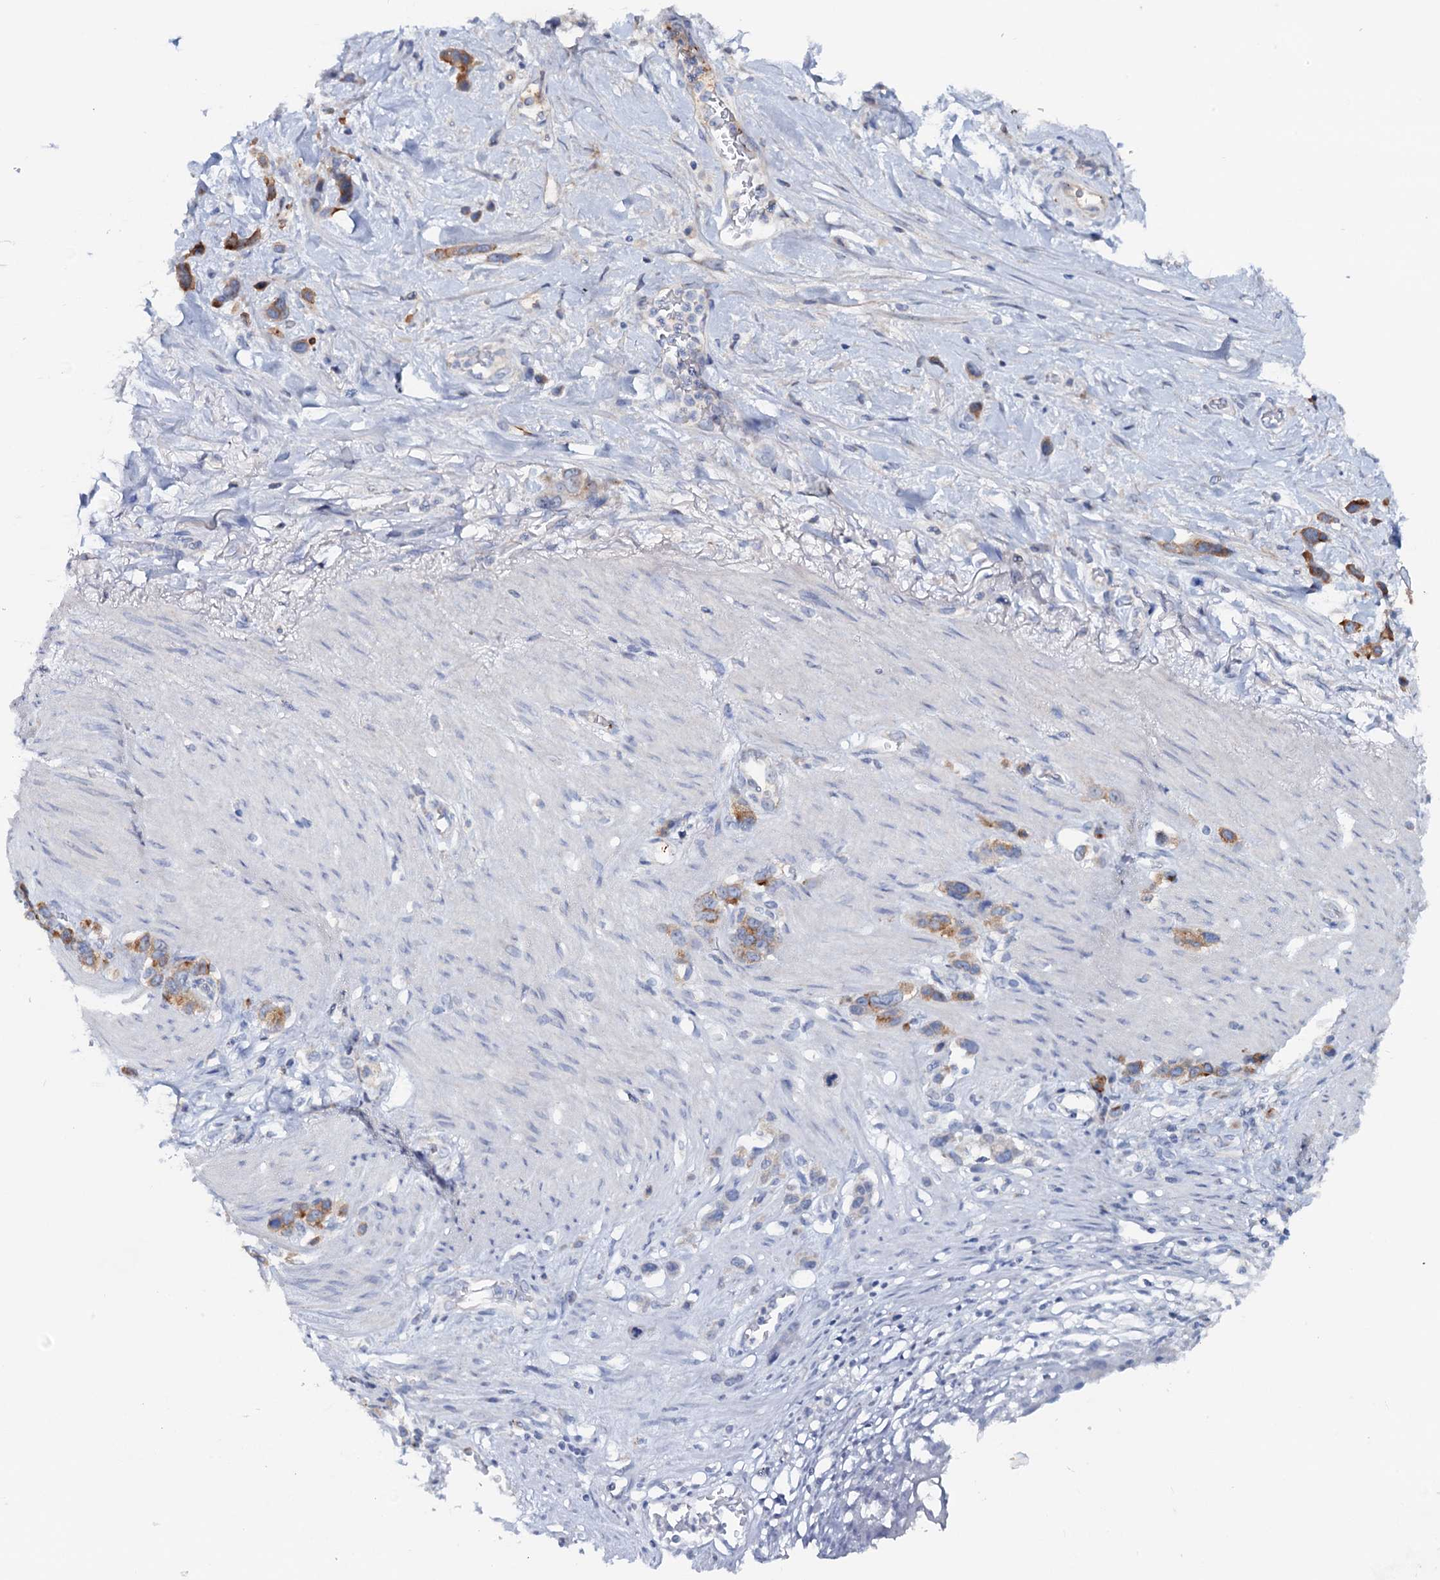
{"staining": {"intensity": "moderate", "quantity": "25%-75%", "location": "cytoplasmic/membranous"}, "tissue": "stomach cancer", "cell_type": "Tumor cells", "image_type": "cancer", "snomed": [{"axis": "morphology", "description": "Adenocarcinoma, NOS"}, {"axis": "morphology", "description": "Adenocarcinoma, High grade"}, {"axis": "topography", "description": "Stomach, upper"}, {"axis": "topography", "description": "Stomach, lower"}], "caption": "High-grade adenocarcinoma (stomach) stained with a protein marker shows moderate staining in tumor cells.", "gene": "PLLP", "patient": {"sex": "female", "age": 65}}